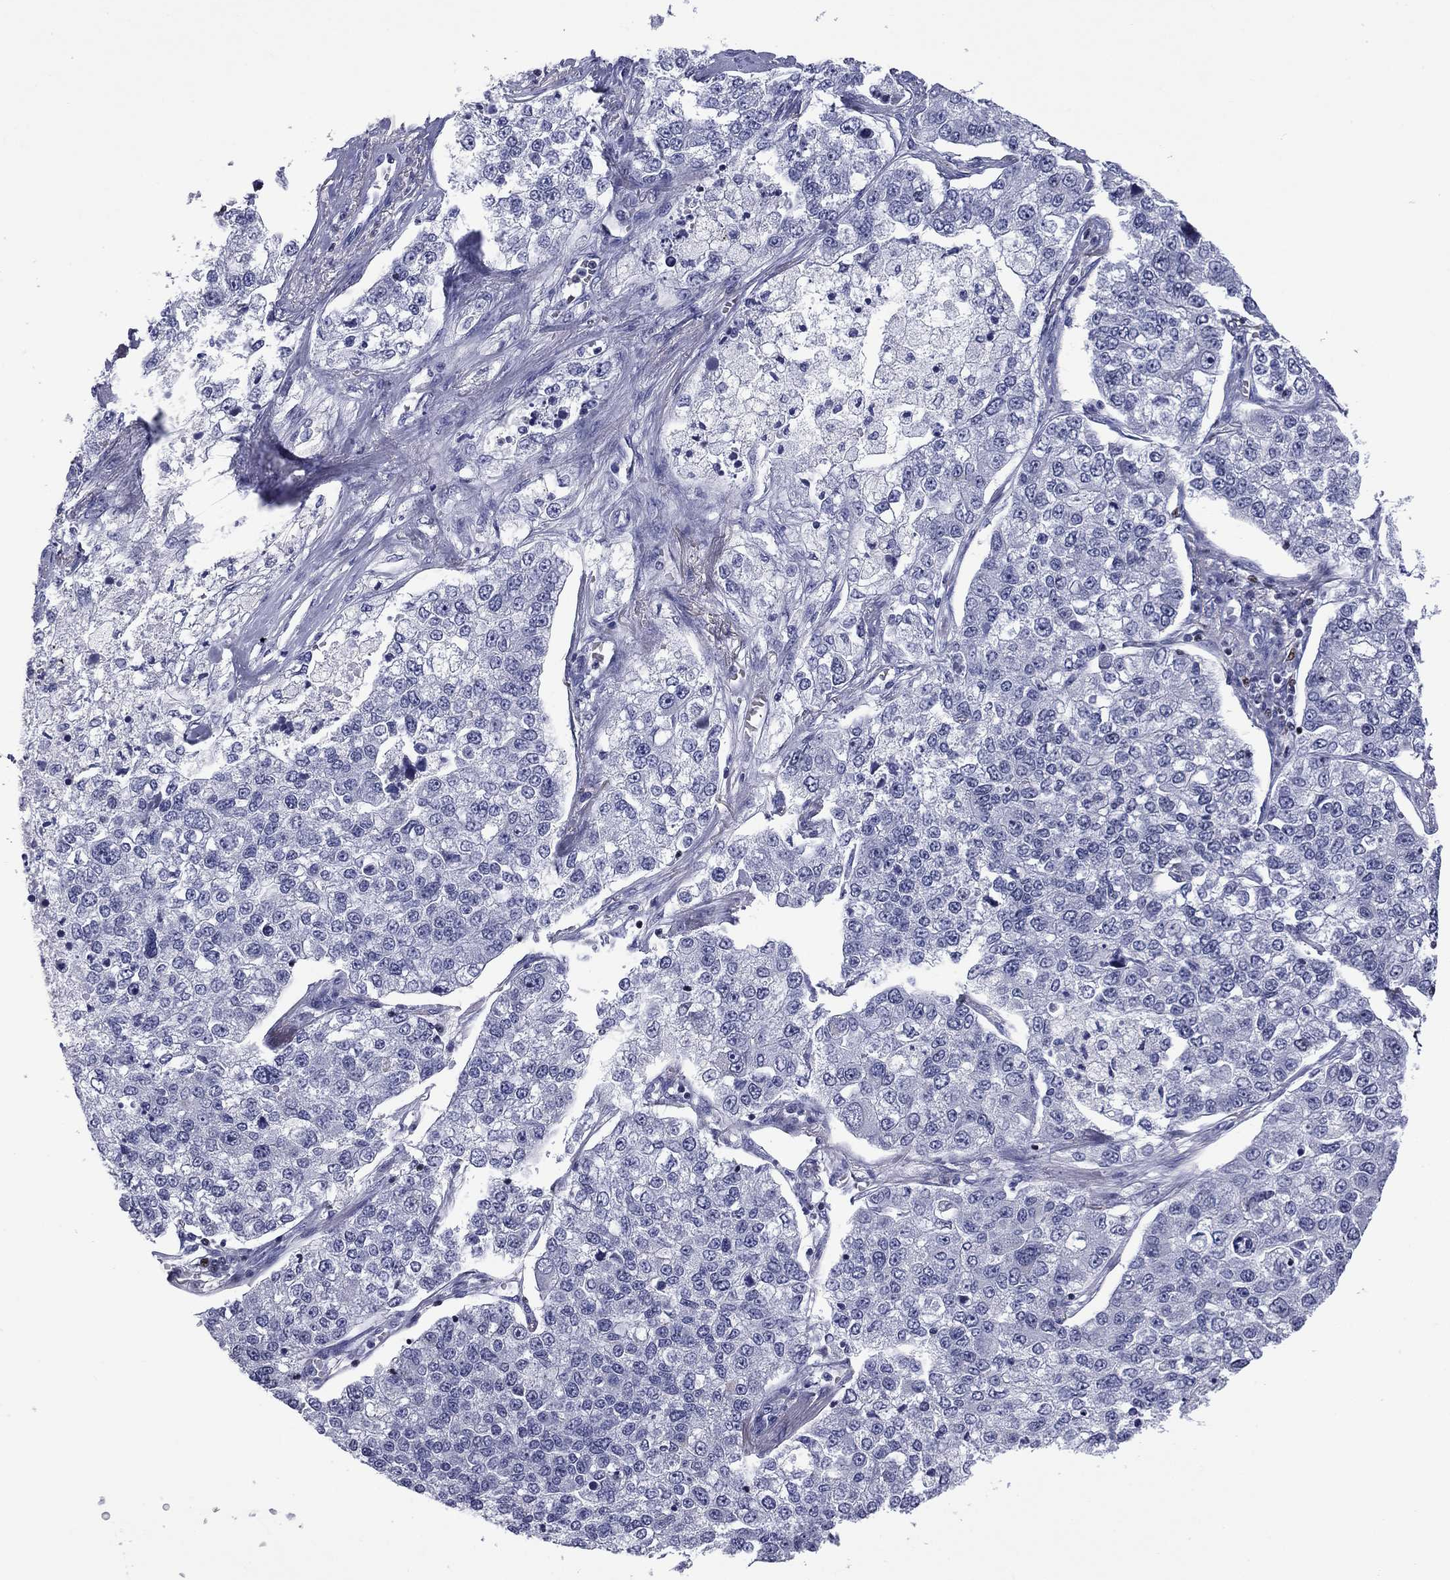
{"staining": {"intensity": "negative", "quantity": "none", "location": "none"}, "tissue": "lung cancer", "cell_type": "Tumor cells", "image_type": "cancer", "snomed": [{"axis": "morphology", "description": "Adenocarcinoma, NOS"}, {"axis": "topography", "description": "Lung"}], "caption": "Immunohistochemistry (IHC) image of neoplastic tissue: adenocarcinoma (lung) stained with DAB (3,3'-diaminobenzidine) exhibits no significant protein positivity in tumor cells.", "gene": "IKZF3", "patient": {"sex": "male", "age": 49}}